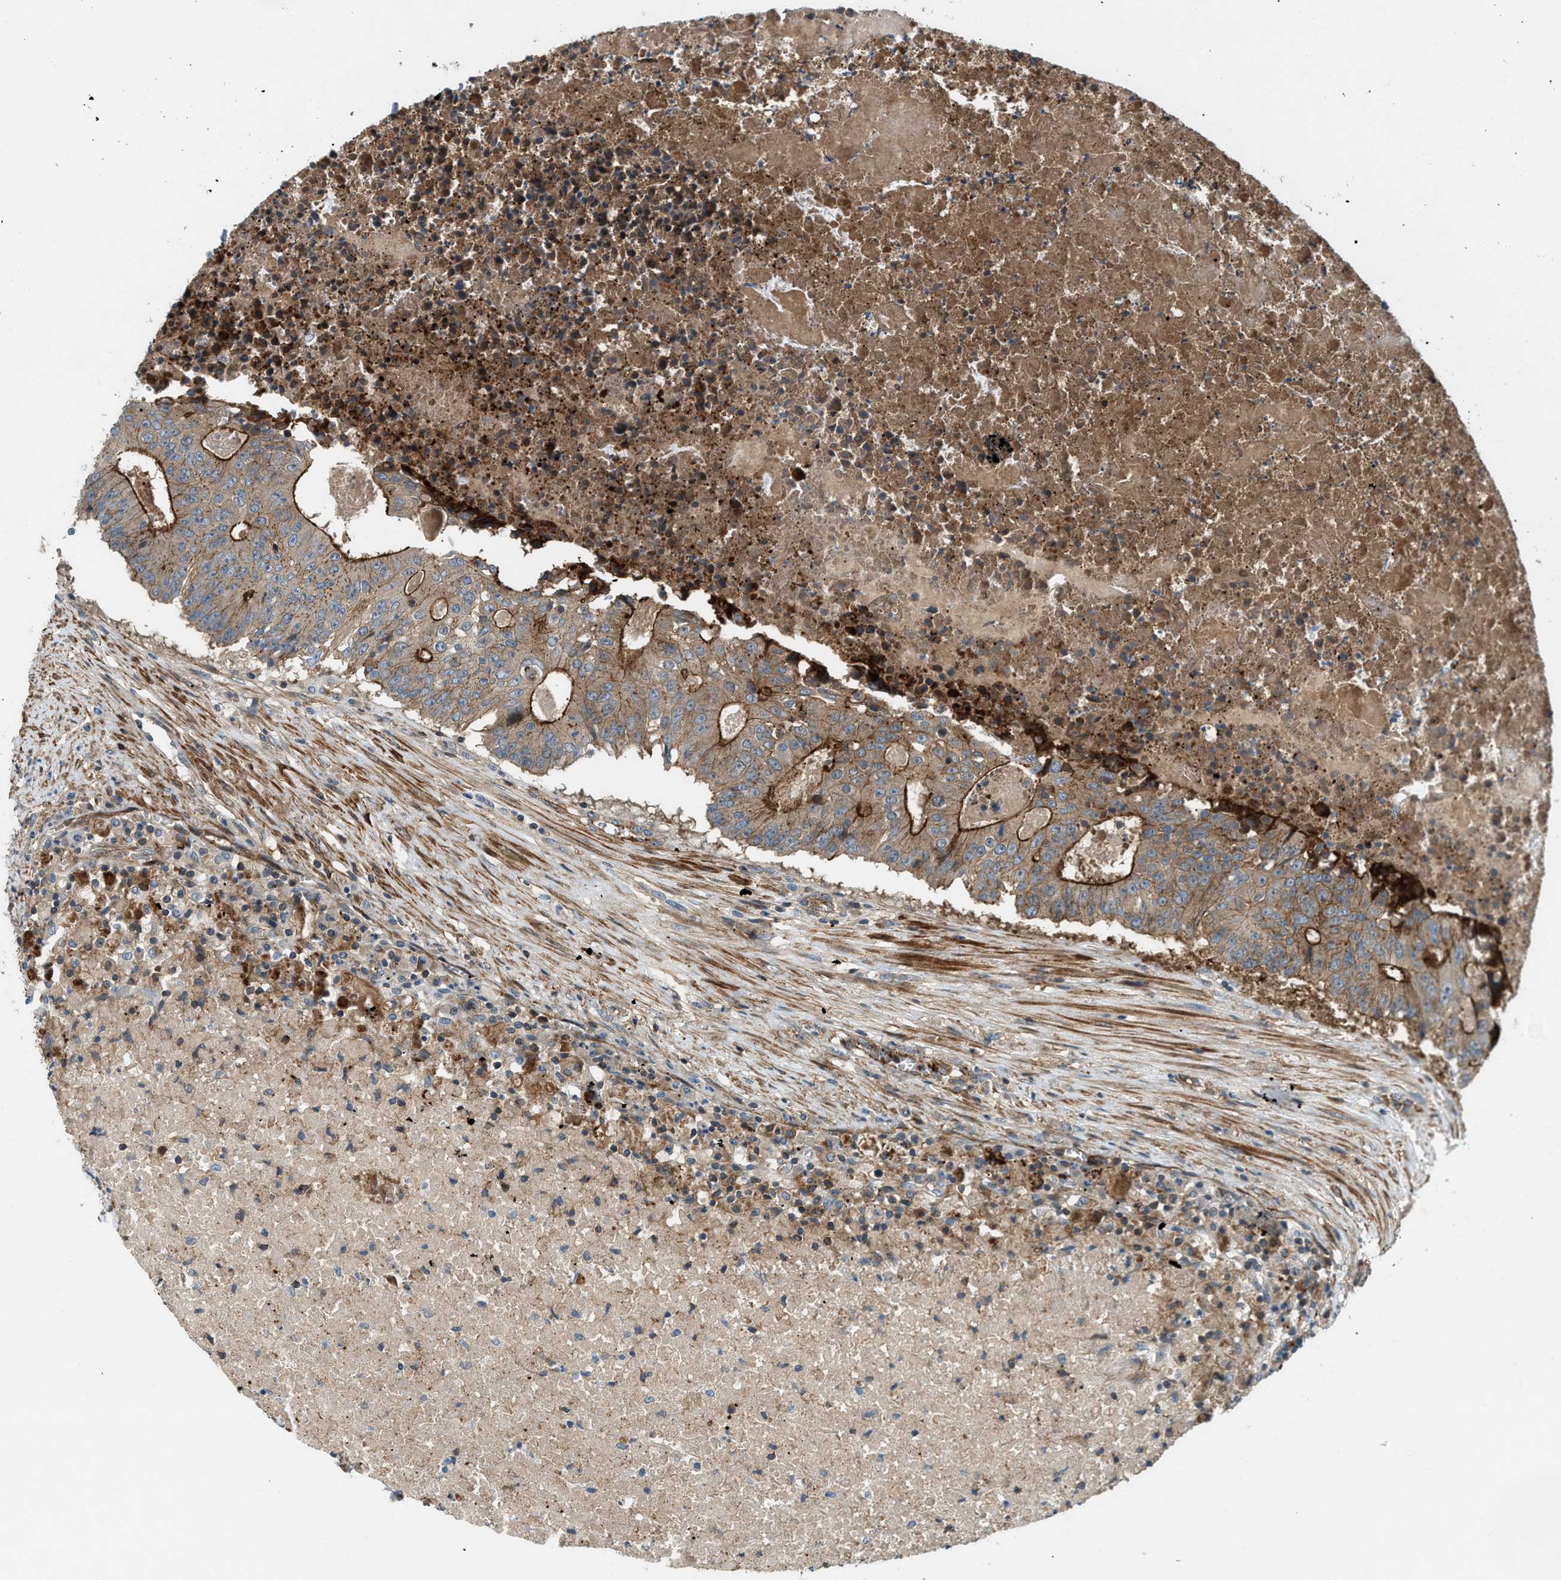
{"staining": {"intensity": "moderate", "quantity": ">75%", "location": "cytoplasmic/membranous"}, "tissue": "colorectal cancer", "cell_type": "Tumor cells", "image_type": "cancer", "snomed": [{"axis": "morphology", "description": "Adenocarcinoma, NOS"}, {"axis": "topography", "description": "Colon"}], "caption": "IHC (DAB (3,3'-diaminobenzidine)) staining of adenocarcinoma (colorectal) reveals moderate cytoplasmic/membranous protein positivity in approximately >75% of tumor cells. Using DAB (3,3'-diaminobenzidine) (brown) and hematoxylin (blue) stains, captured at high magnification using brightfield microscopy.", "gene": "NYNRIN", "patient": {"sex": "male", "age": 87}}